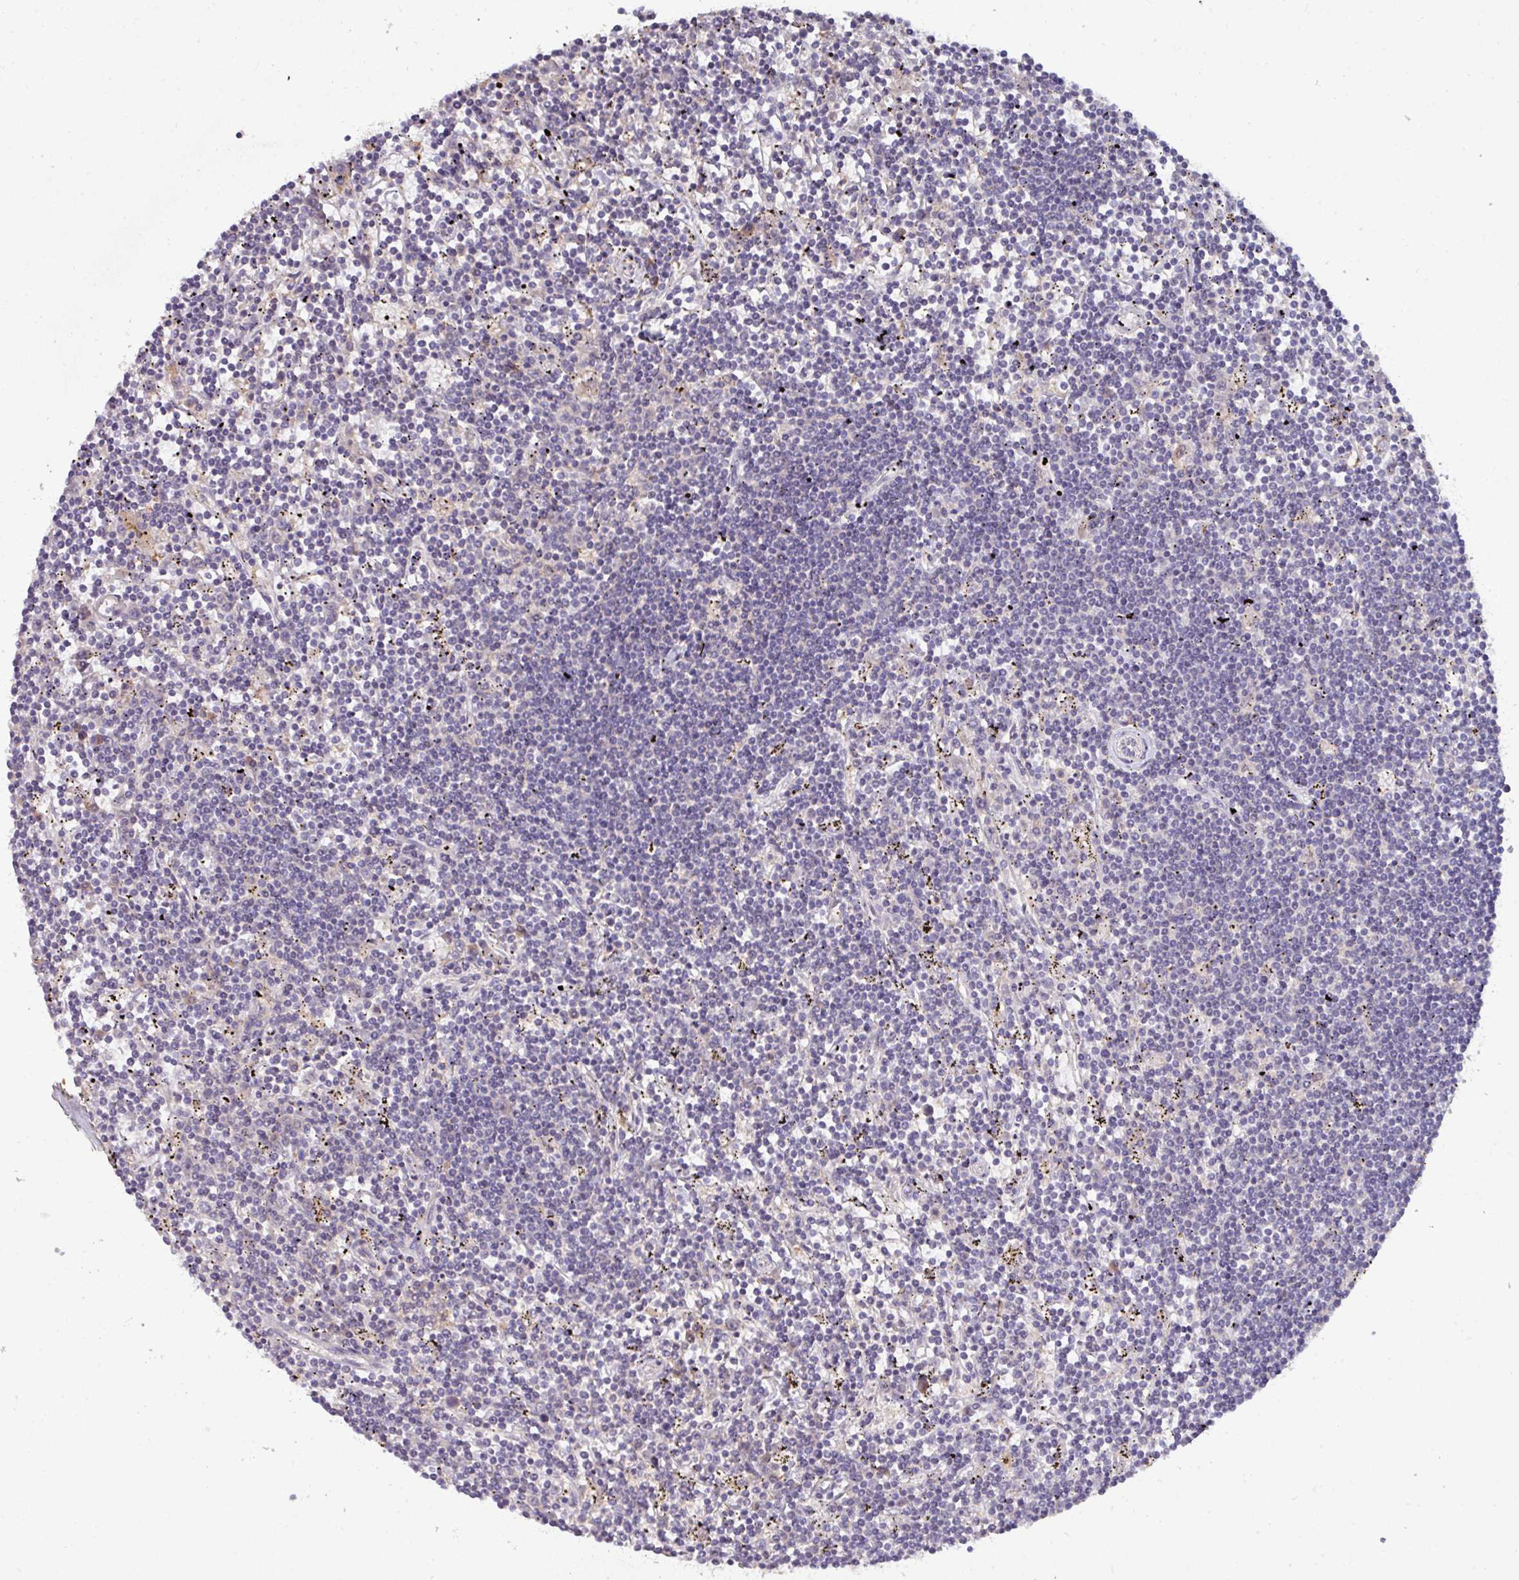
{"staining": {"intensity": "negative", "quantity": "none", "location": "none"}, "tissue": "lymphoma", "cell_type": "Tumor cells", "image_type": "cancer", "snomed": [{"axis": "morphology", "description": "Malignant lymphoma, non-Hodgkin's type, Low grade"}, {"axis": "topography", "description": "Spleen"}], "caption": "This is a image of immunohistochemistry (IHC) staining of lymphoma, which shows no positivity in tumor cells.", "gene": "AEBP2", "patient": {"sex": "male", "age": 76}}